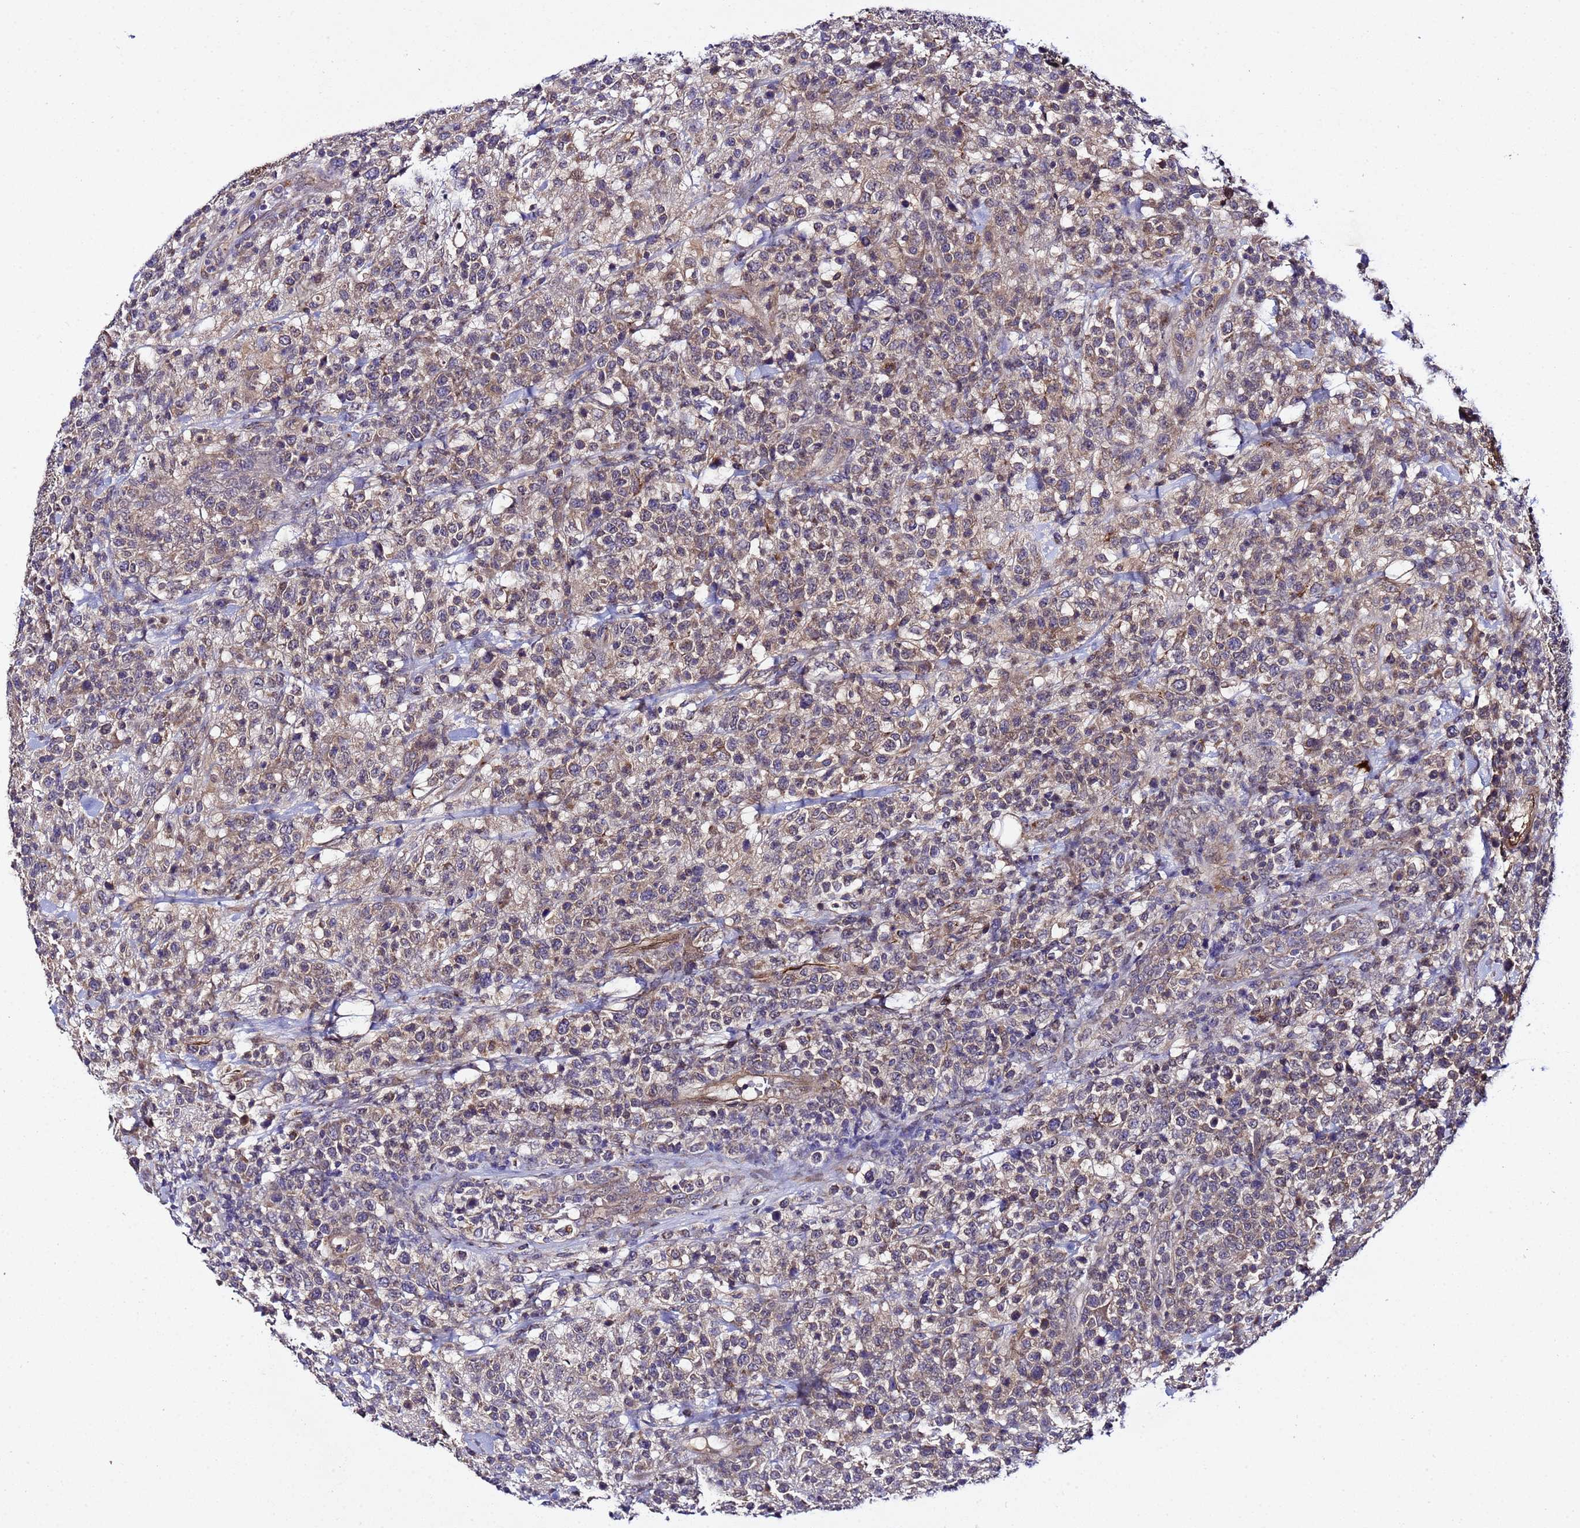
{"staining": {"intensity": "weak", "quantity": ">75%", "location": "cytoplasmic/membranous"}, "tissue": "lymphoma", "cell_type": "Tumor cells", "image_type": "cancer", "snomed": [{"axis": "morphology", "description": "Malignant lymphoma, non-Hodgkin's type, High grade"}, {"axis": "topography", "description": "Colon"}], "caption": "Tumor cells exhibit low levels of weak cytoplasmic/membranous staining in about >75% of cells in lymphoma. The protein of interest is shown in brown color, while the nuclei are stained blue.", "gene": "PLXDC2", "patient": {"sex": "female", "age": 53}}